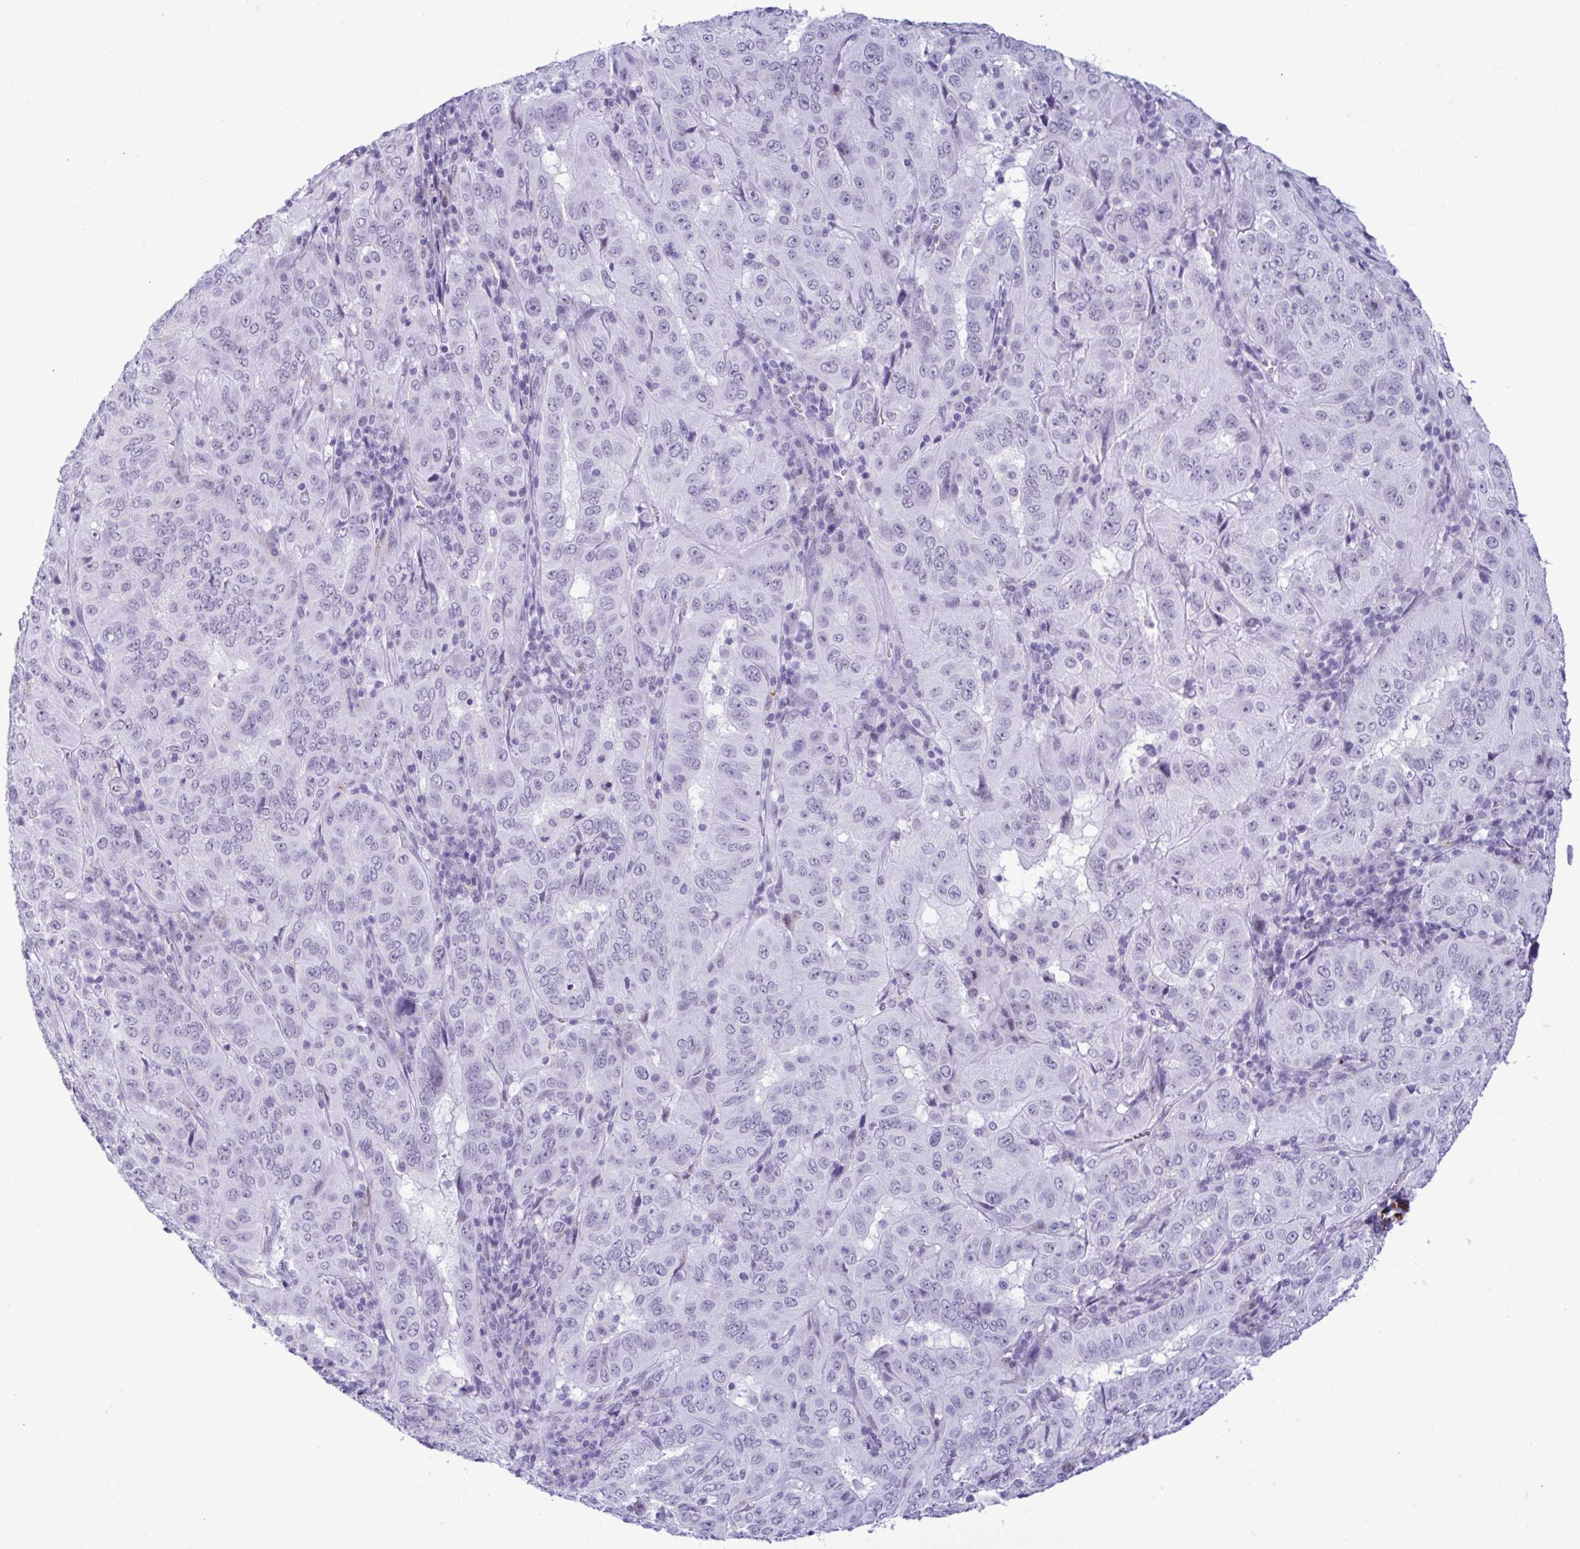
{"staining": {"intensity": "negative", "quantity": "none", "location": "none"}, "tissue": "pancreatic cancer", "cell_type": "Tumor cells", "image_type": "cancer", "snomed": [{"axis": "morphology", "description": "Adenocarcinoma, NOS"}, {"axis": "topography", "description": "Pancreas"}], "caption": "Immunohistochemical staining of human pancreatic cancer displays no significant staining in tumor cells.", "gene": "ELN", "patient": {"sex": "male", "age": 63}}